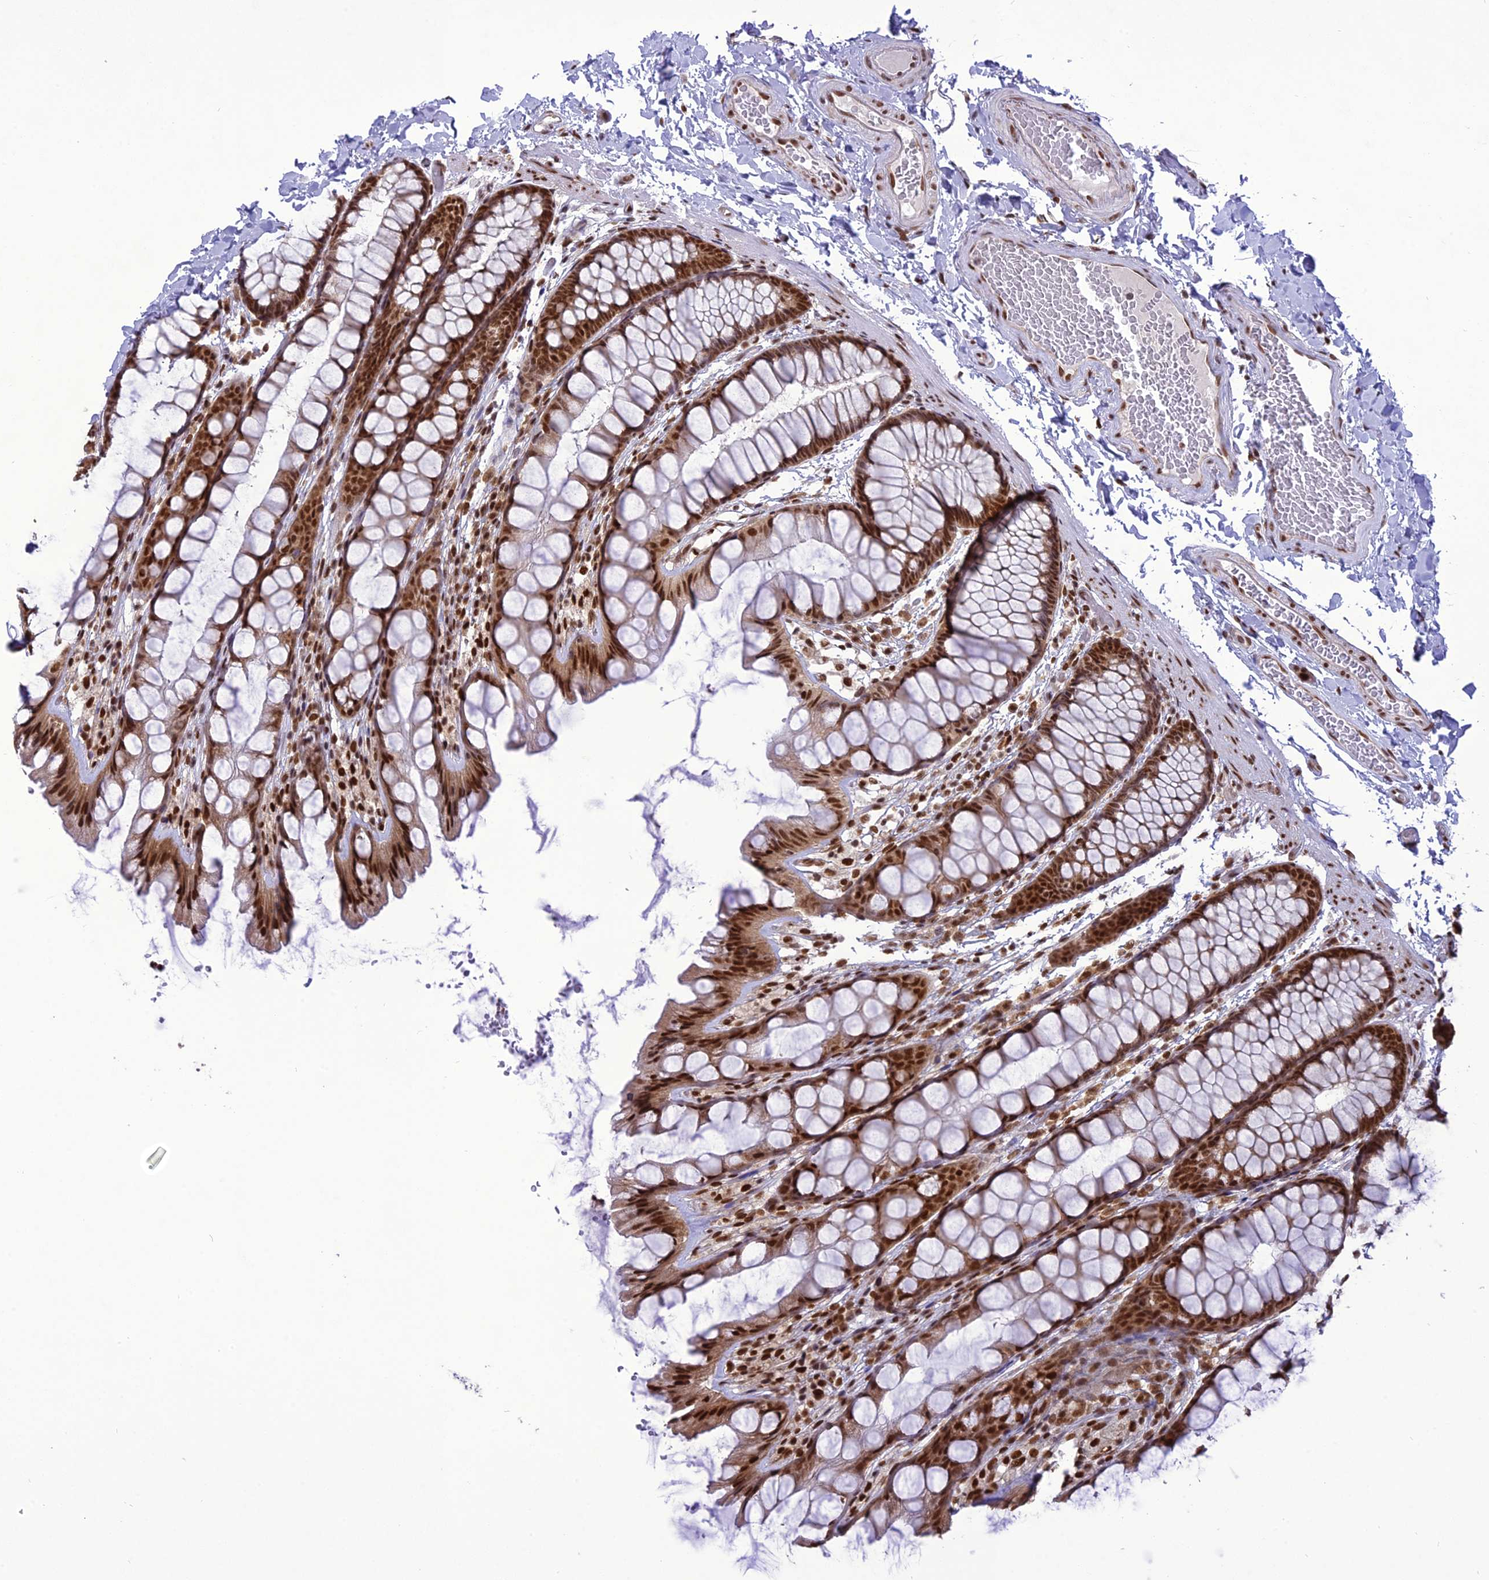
{"staining": {"intensity": "strong", "quantity": ">75%", "location": "nuclear"}, "tissue": "colon", "cell_type": "Endothelial cells", "image_type": "normal", "snomed": [{"axis": "morphology", "description": "Normal tissue, NOS"}, {"axis": "topography", "description": "Colon"}], "caption": "Benign colon exhibits strong nuclear staining in approximately >75% of endothelial cells.", "gene": "DDX1", "patient": {"sex": "male", "age": 47}}